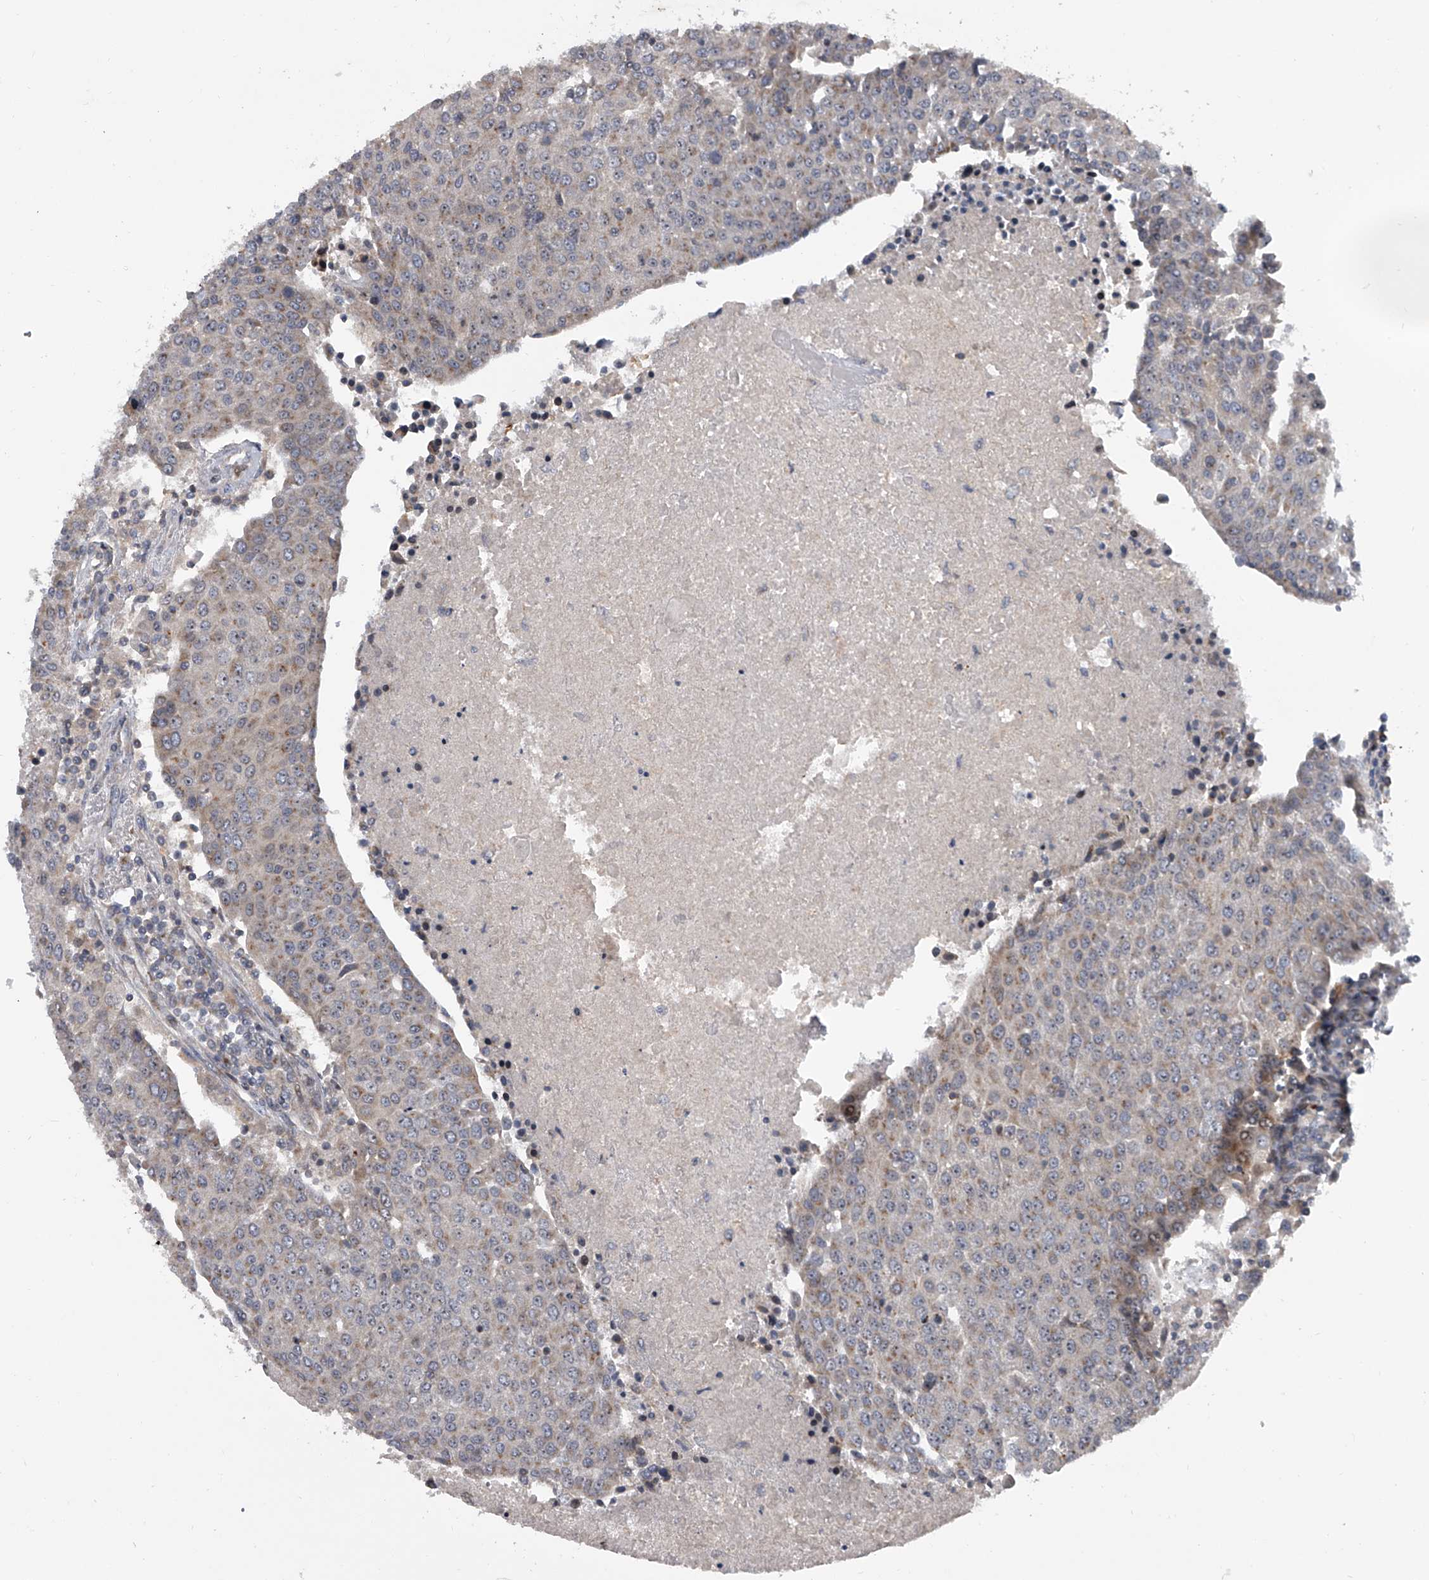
{"staining": {"intensity": "weak", "quantity": "25%-75%", "location": "cytoplasmic/membranous"}, "tissue": "urothelial cancer", "cell_type": "Tumor cells", "image_type": "cancer", "snomed": [{"axis": "morphology", "description": "Urothelial carcinoma, High grade"}, {"axis": "topography", "description": "Urinary bladder"}], "caption": "A low amount of weak cytoplasmic/membranous expression is seen in approximately 25%-75% of tumor cells in urothelial cancer tissue.", "gene": "DLGAP2", "patient": {"sex": "female", "age": 85}}